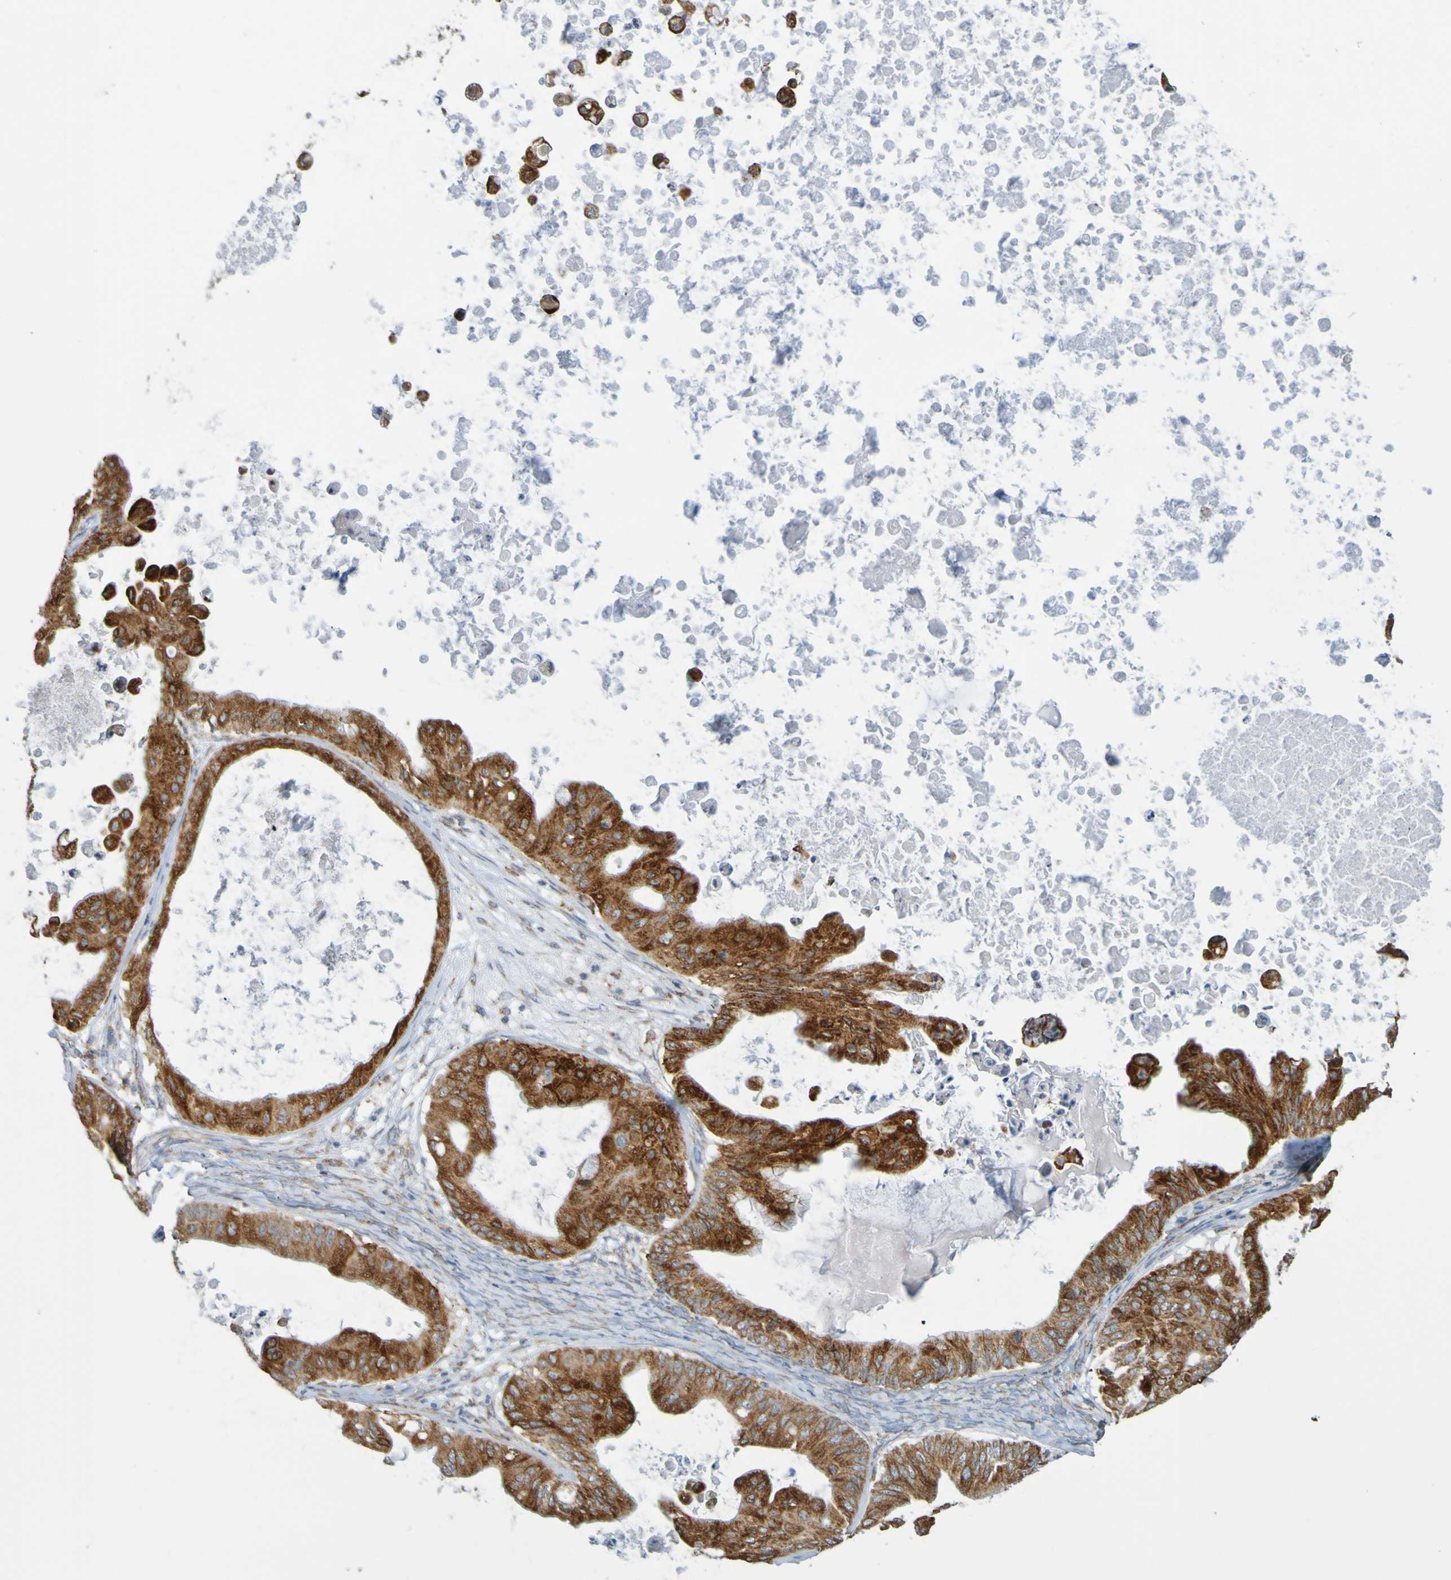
{"staining": {"intensity": "strong", "quantity": ">75%", "location": "cytoplasmic/membranous"}, "tissue": "ovarian cancer", "cell_type": "Tumor cells", "image_type": "cancer", "snomed": [{"axis": "morphology", "description": "Cystadenocarcinoma, mucinous, NOS"}, {"axis": "topography", "description": "Ovary"}], "caption": "The micrograph shows a brown stain indicating the presence of a protein in the cytoplasmic/membranous of tumor cells in ovarian mucinous cystadenocarcinoma.", "gene": "PDIA3", "patient": {"sex": "female", "age": 37}}